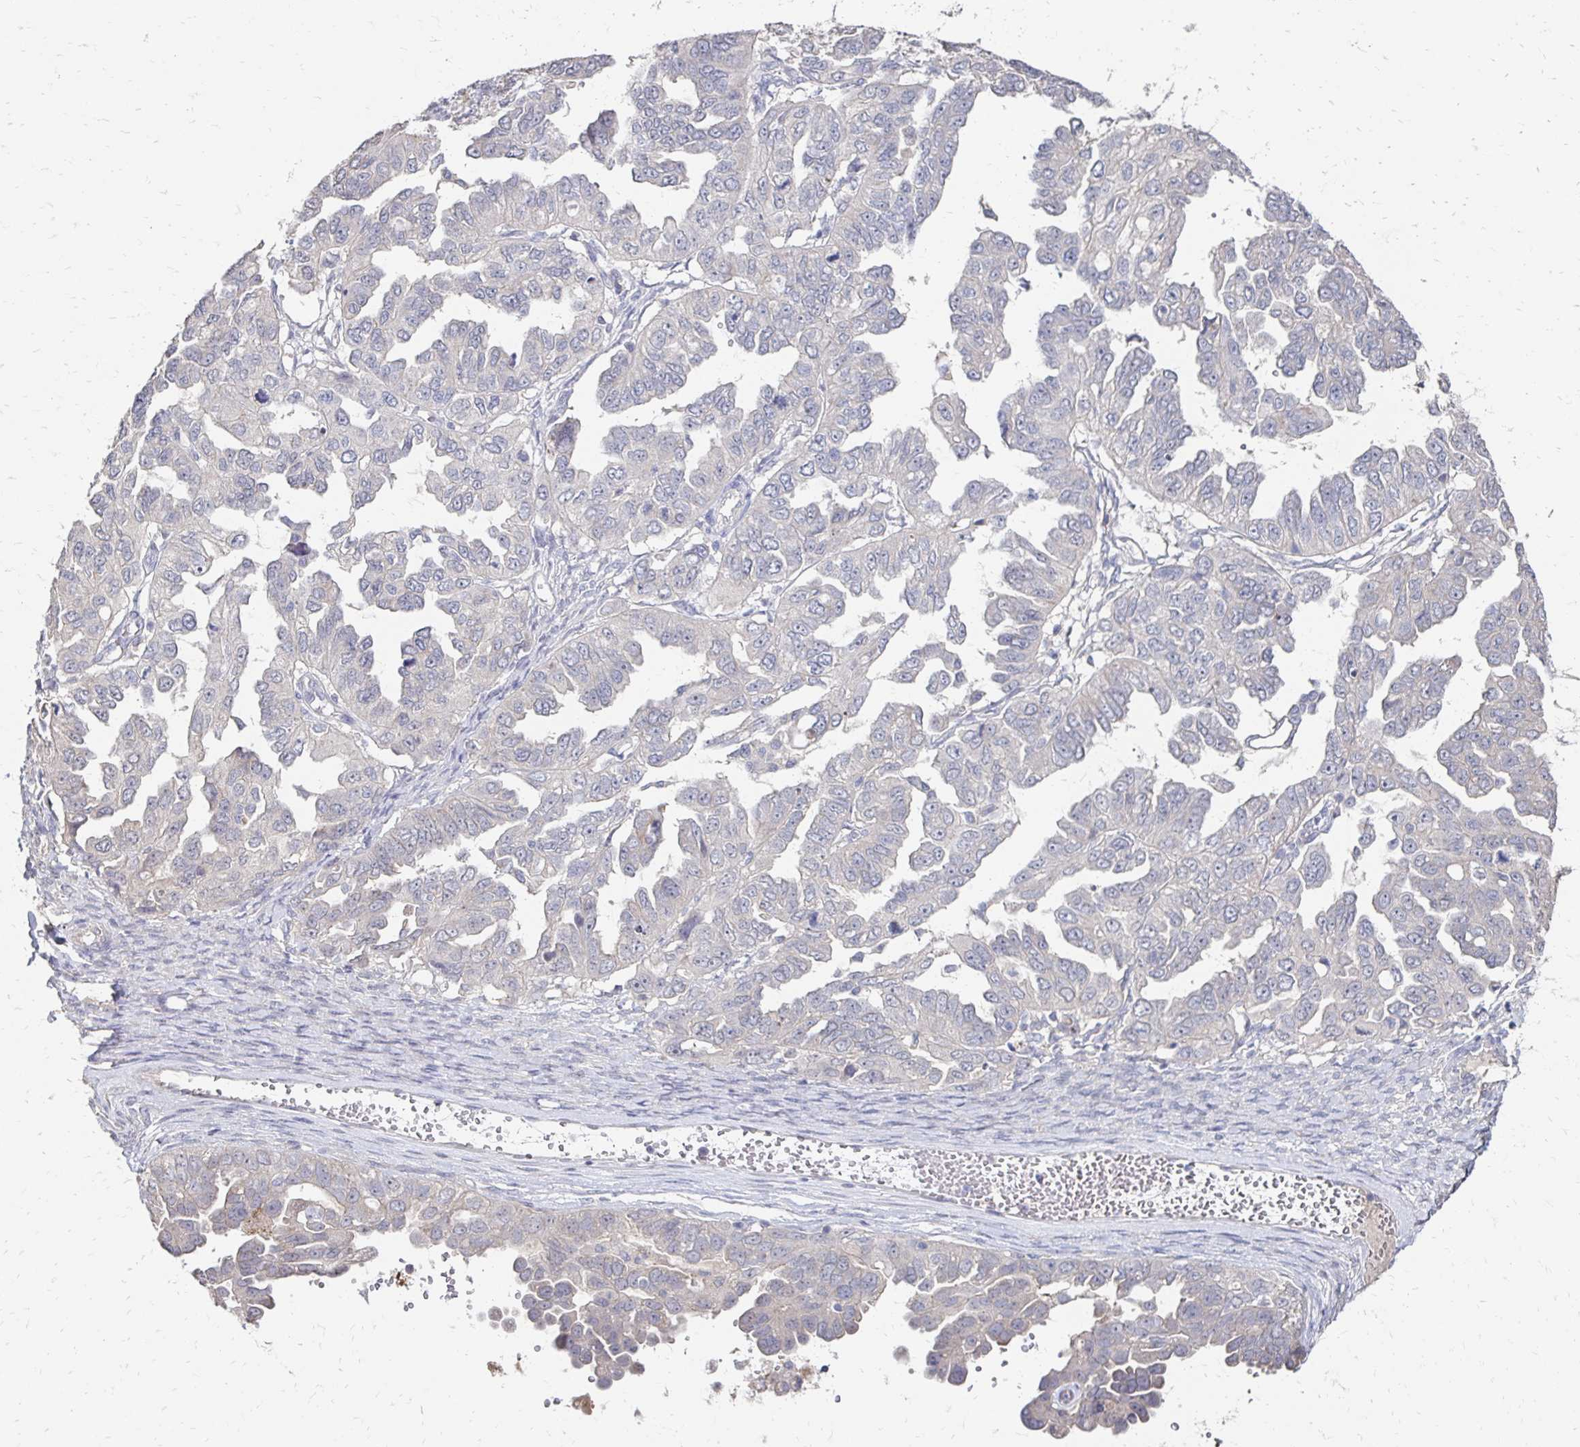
{"staining": {"intensity": "negative", "quantity": "none", "location": "none"}, "tissue": "ovarian cancer", "cell_type": "Tumor cells", "image_type": "cancer", "snomed": [{"axis": "morphology", "description": "Cystadenocarcinoma, serous, NOS"}, {"axis": "topography", "description": "Ovary"}], "caption": "Ovarian serous cystadenocarcinoma was stained to show a protein in brown. There is no significant staining in tumor cells.", "gene": "ZNF727", "patient": {"sex": "female", "age": 53}}